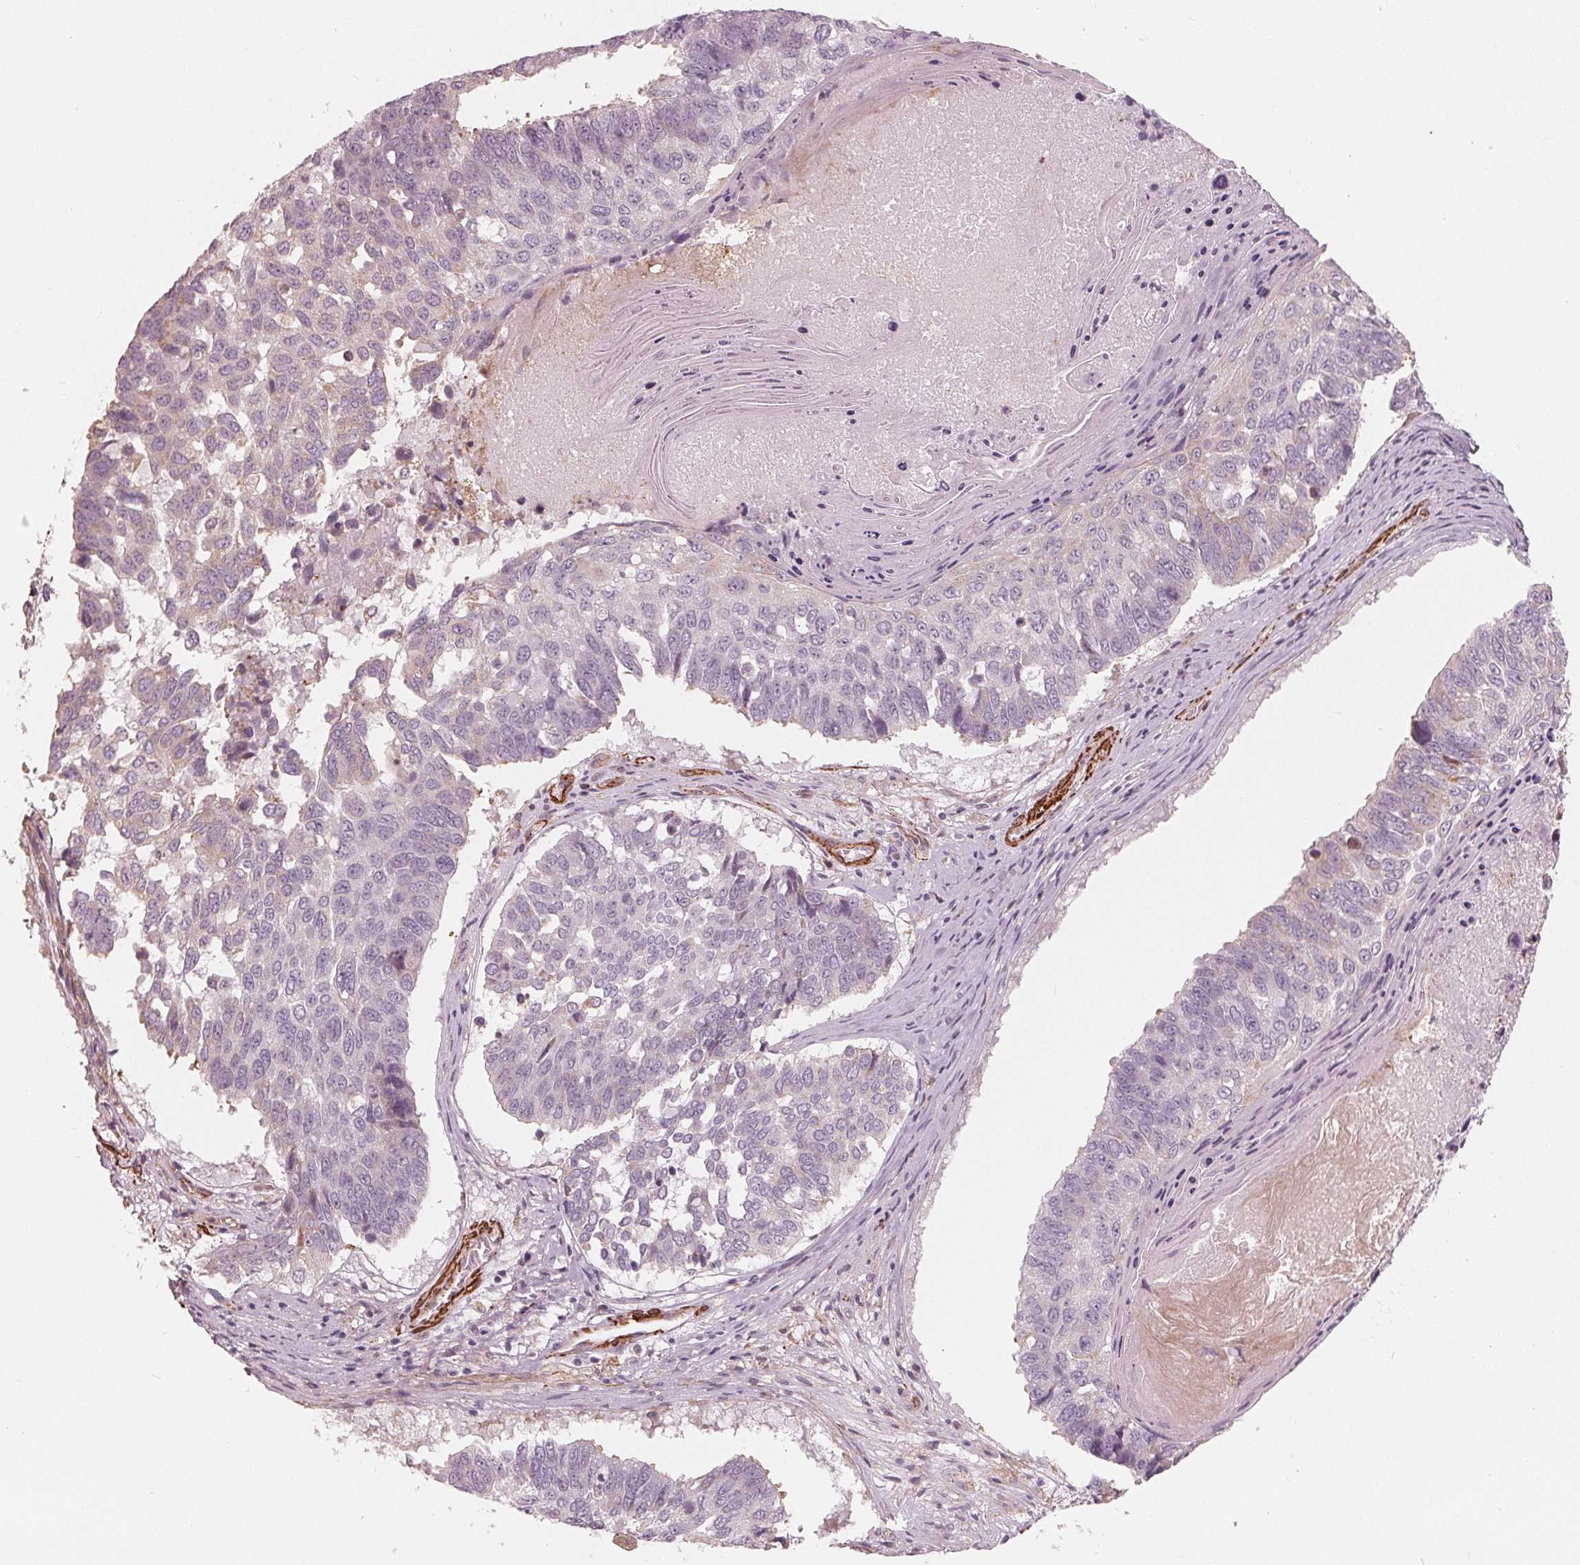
{"staining": {"intensity": "negative", "quantity": "none", "location": "none"}, "tissue": "lung cancer", "cell_type": "Tumor cells", "image_type": "cancer", "snomed": [{"axis": "morphology", "description": "Squamous cell carcinoma, NOS"}, {"axis": "topography", "description": "Lung"}], "caption": "IHC micrograph of lung cancer (squamous cell carcinoma) stained for a protein (brown), which exhibits no expression in tumor cells.", "gene": "MIER3", "patient": {"sex": "male", "age": 73}}